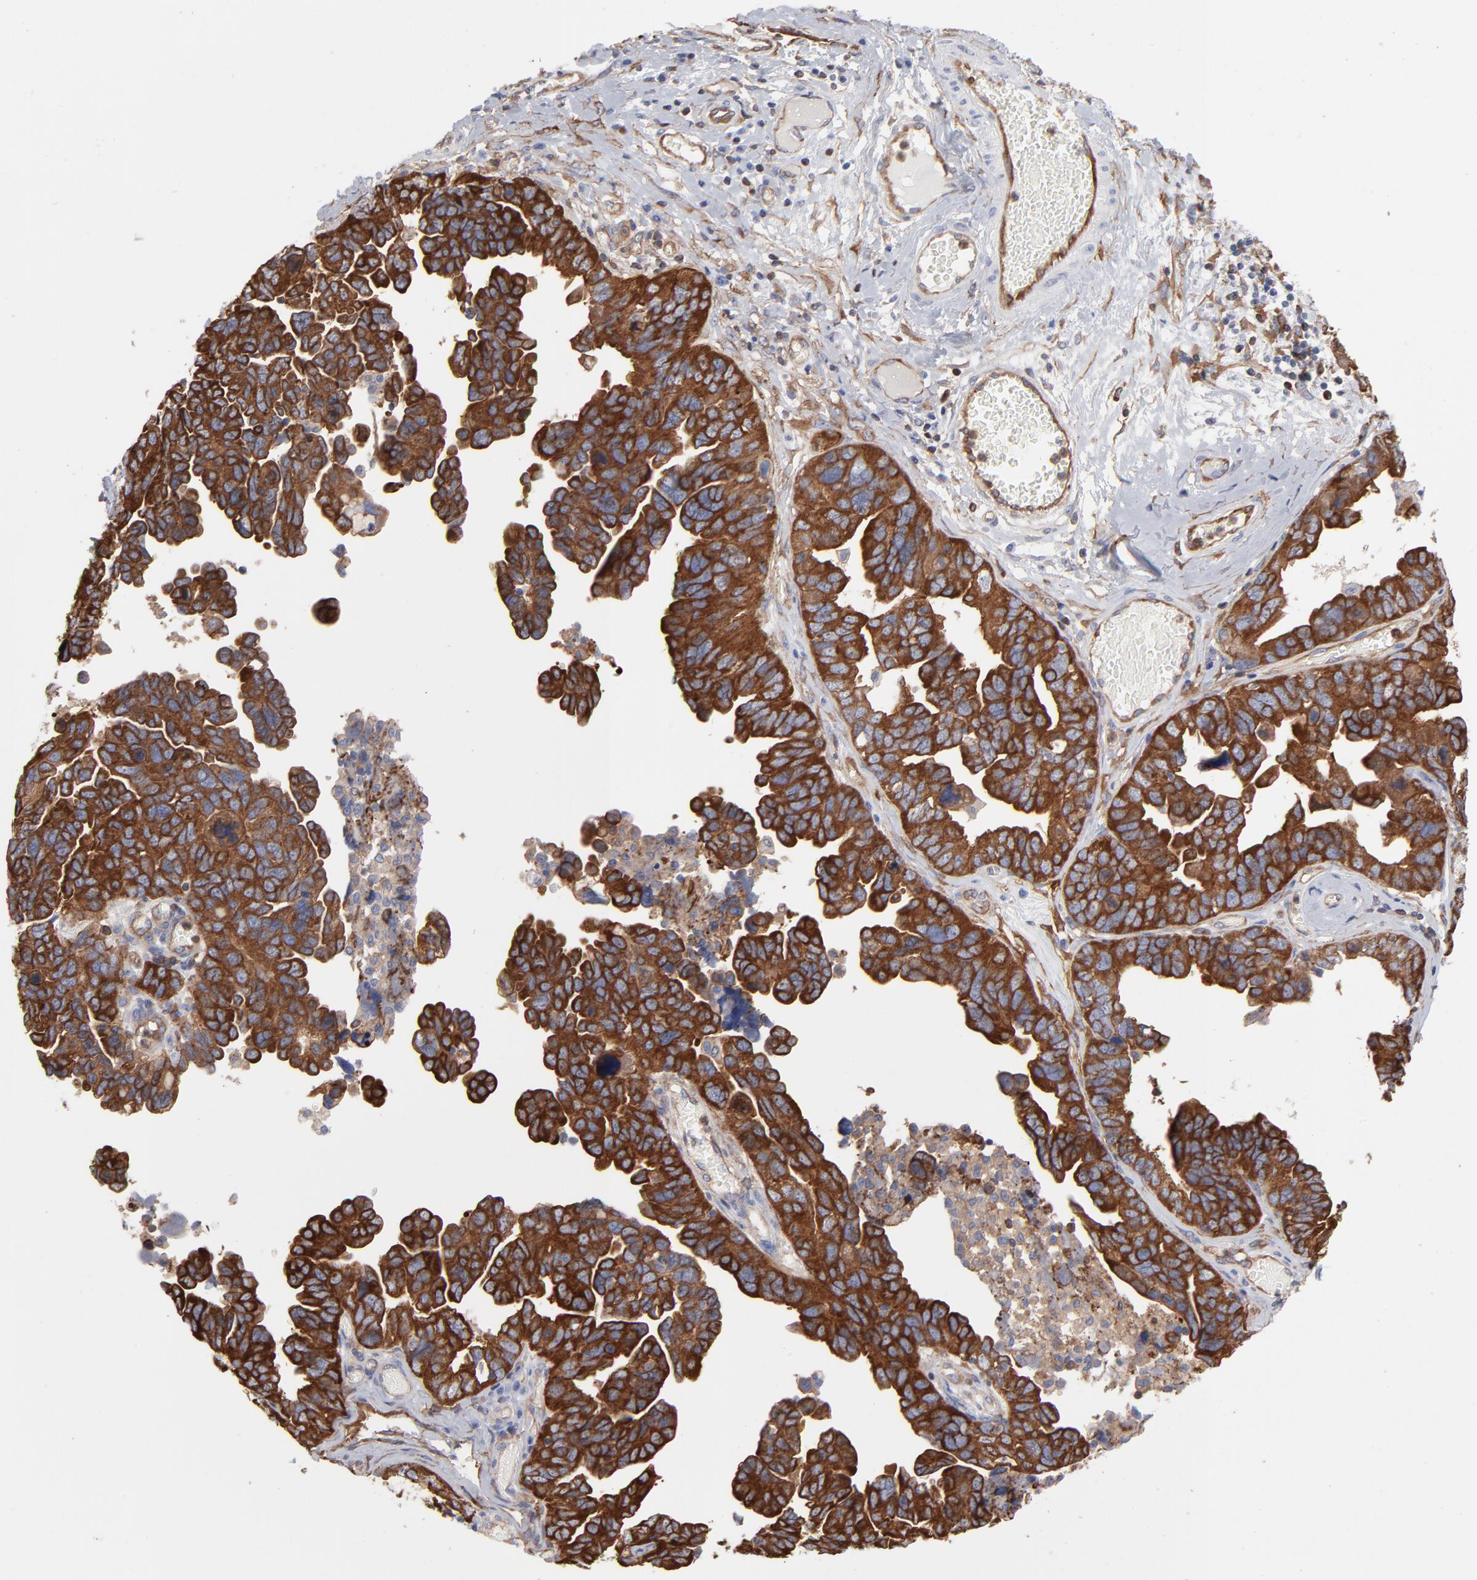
{"staining": {"intensity": "strong", "quantity": ">75%", "location": "cytoplasmic/membranous"}, "tissue": "ovarian cancer", "cell_type": "Tumor cells", "image_type": "cancer", "snomed": [{"axis": "morphology", "description": "Cystadenocarcinoma, serous, NOS"}, {"axis": "topography", "description": "Ovary"}], "caption": "IHC micrograph of ovarian cancer stained for a protein (brown), which shows high levels of strong cytoplasmic/membranous expression in about >75% of tumor cells.", "gene": "PXN", "patient": {"sex": "female", "age": 64}}